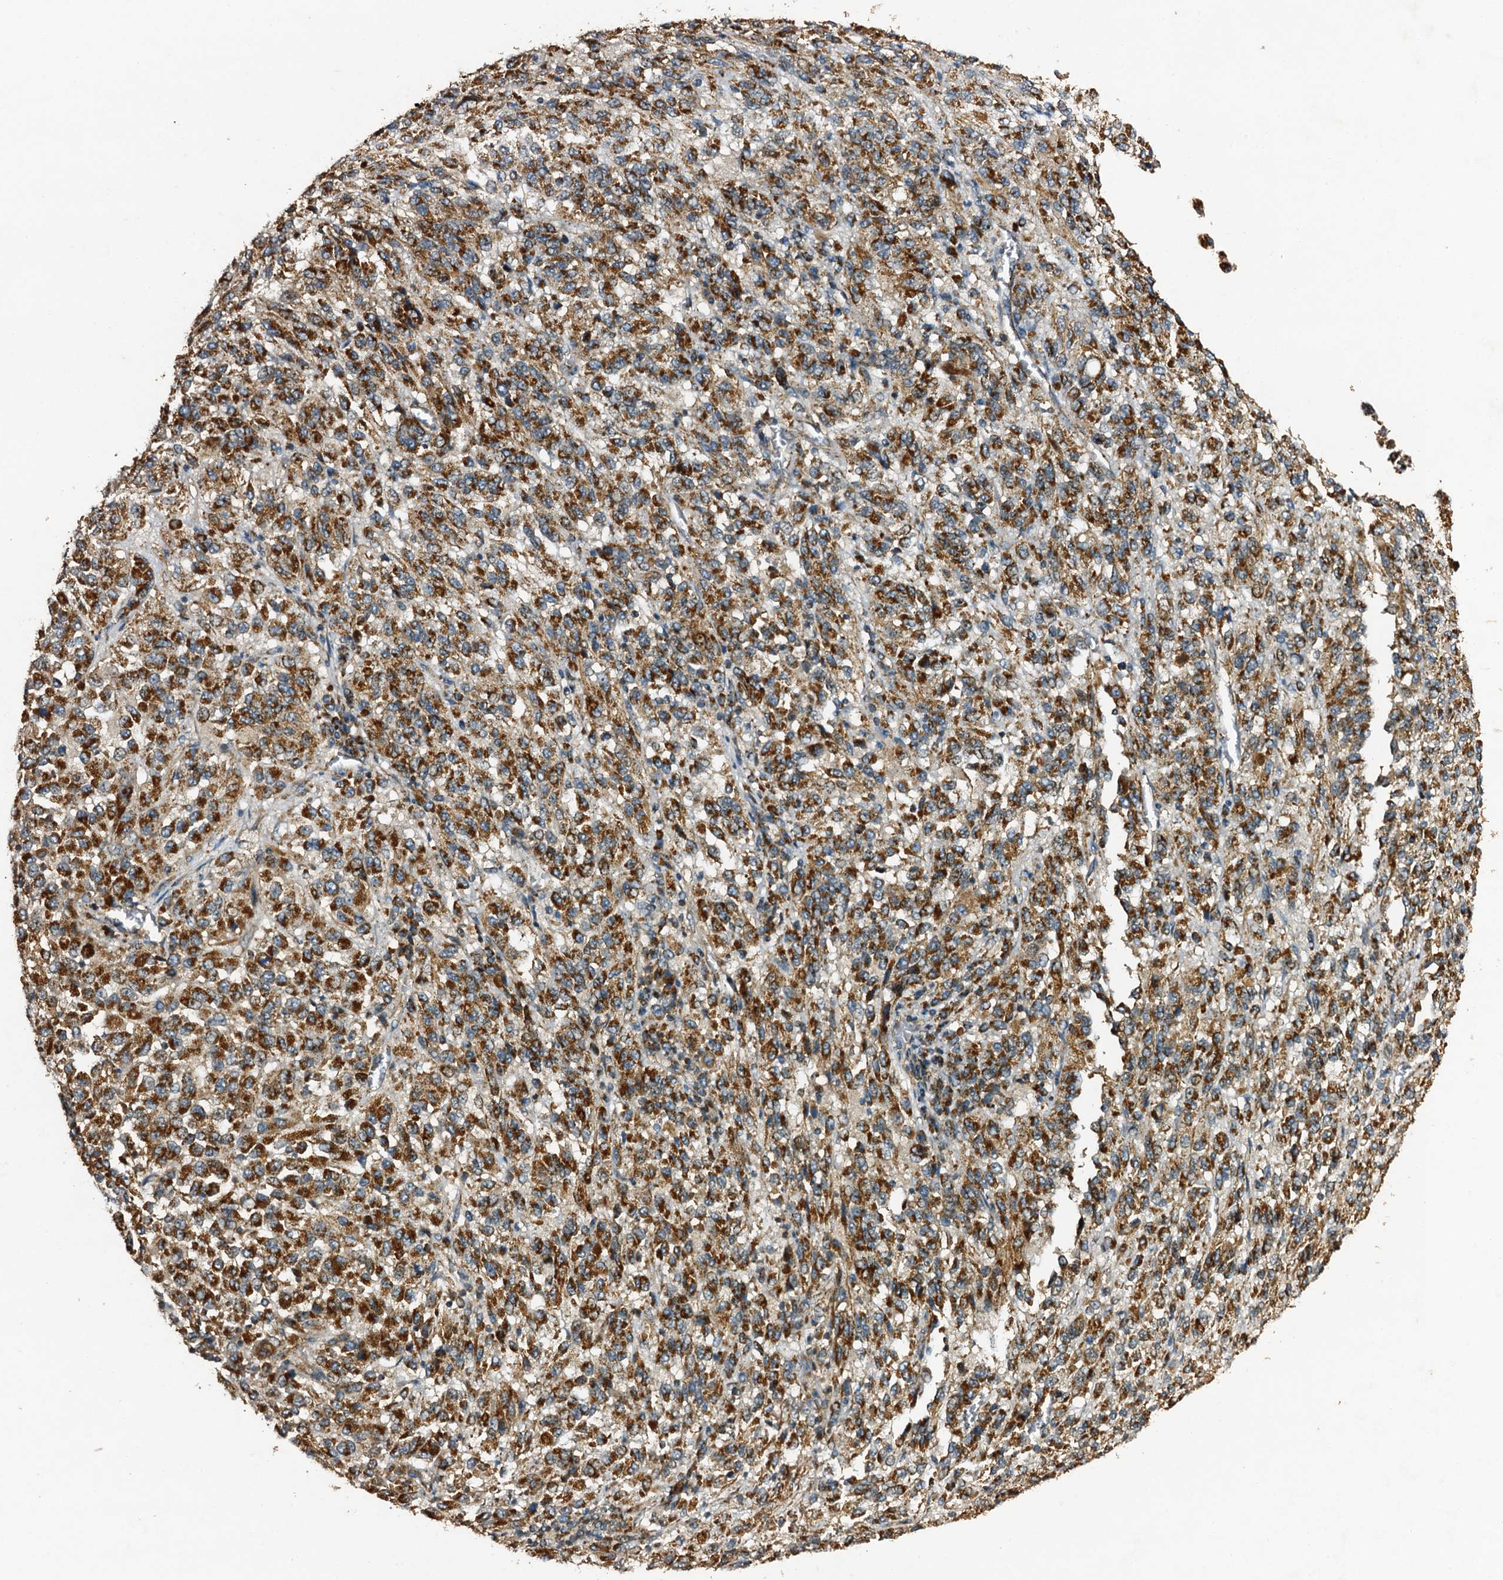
{"staining": {"intensity": "moderate", "quantity": ">75%", "location": "cytoplasmic/membranous"}, "tissue": "melanoma", "cell_type": "Tumor cells", "image_type": "cancer", "snomed": [{"axis": "morphology", "description": "Malignant melanoma, Metastatic site"}, {"axis": "topography", "description": "Lung"}], "caption": "Human melanoma stained with a protein marker demonstrates moderate staining in tumor cells.", "gene": "NDUFA13", "patient": {"sex": "male", "age": 64}}